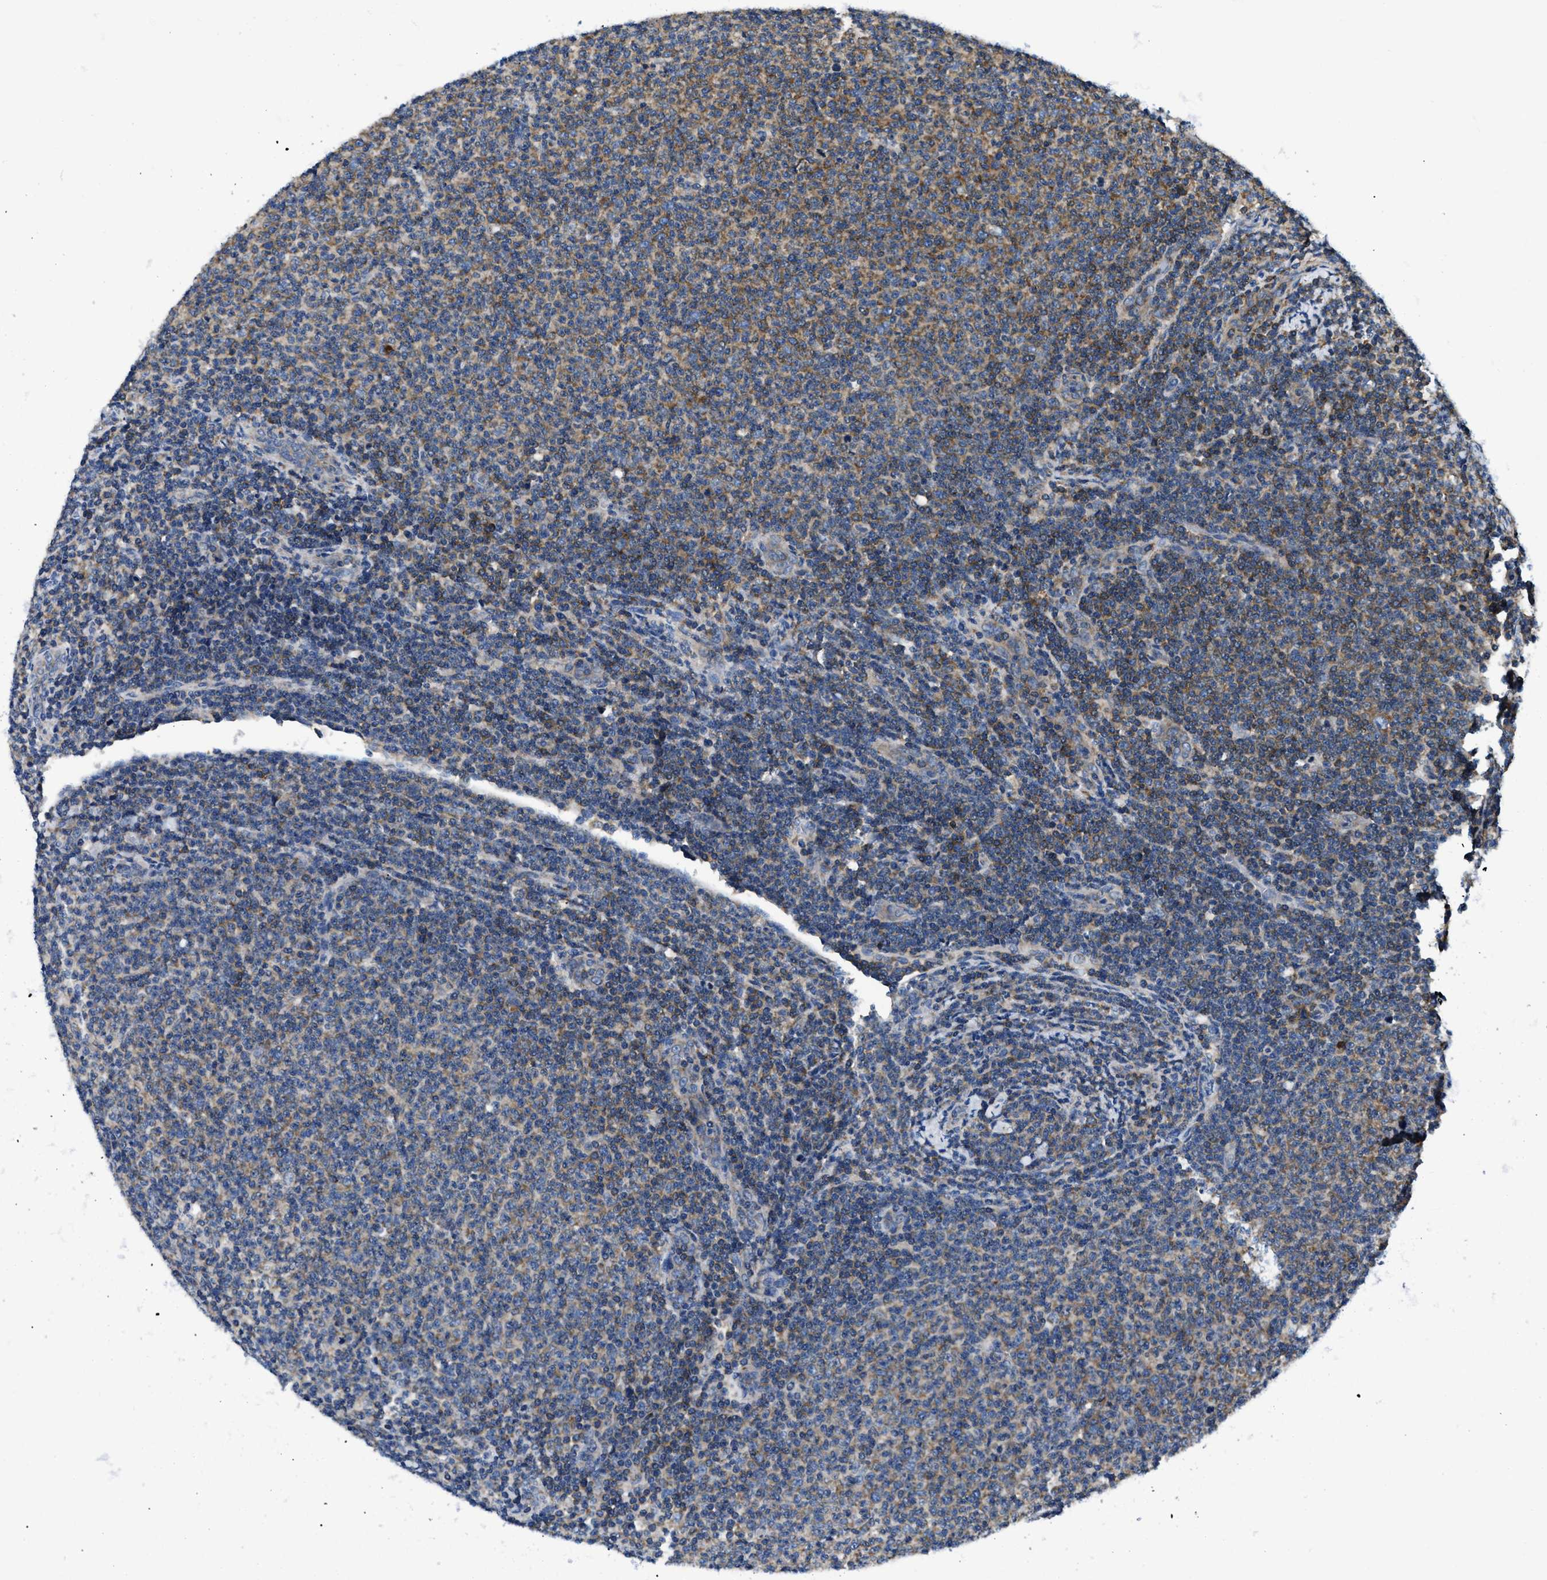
{"staining": {"intensity": "weak", "quantity": "25%-75%", "location": "cytoplasmic/membranous"}, "tissue": "lymphoma", "cell_type": "Tumor cells", "image_type": "cancer", "snomed": [{"axis": "morphology", "description": "Malignant lymphoma, non-Hodgkin's type, Low grade"}, {"axis": "topography", "description": "Lymph node"}], "caption": "An image of low-grade malignant lymphoma, non-Hodgkin's type stained for a protein demonstrates weak cytoplasmic/membranous brown staining in tumor cells.", "gene": "ABCF1", "patient": {"sex": "male", "age": 66}}